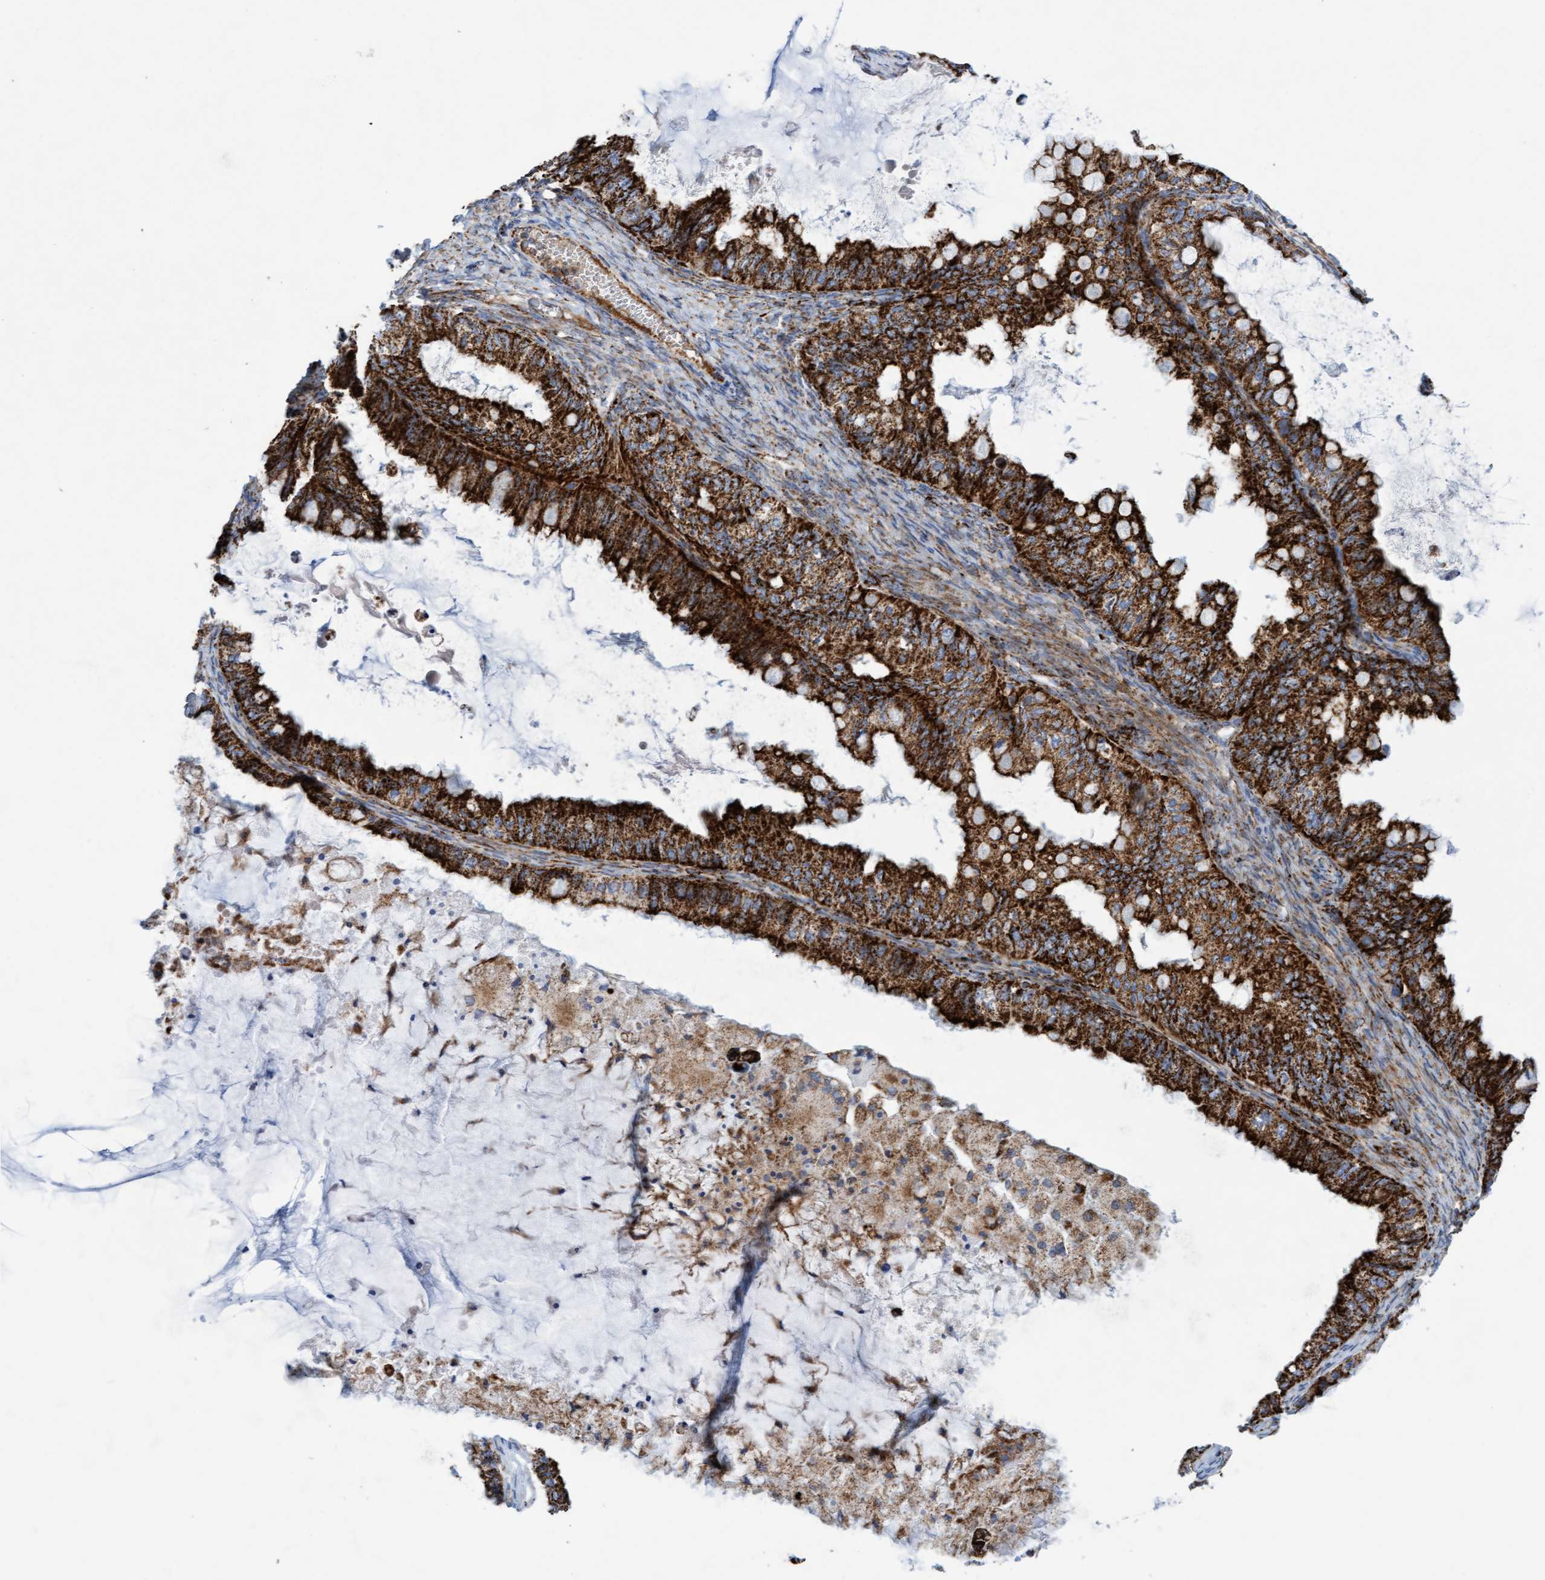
{"staining": {"intensity": "strong", "quantity": ">75%", "location": "cytoplasmic/membranous"}, "tissue": "ovarian cancer", "cell_type": "Tumor cells", "image_type": "cancer", "snomed": [{"axis": "morphology", "description": "Cystadenocarcinoma, mucinous, NOS"}, {"axis": "topography", "description": "Ovary"}], "caption": "Approximately >75% of tumor cells in human ovarian cancer (mucinous cystadenocarcinoma) show strong cytoplasmic/membranous protein expression as visualized by brown immunohistochemical staining.", "gene": "GGTA1", "patient": {"sex": "female", "age": 80}}